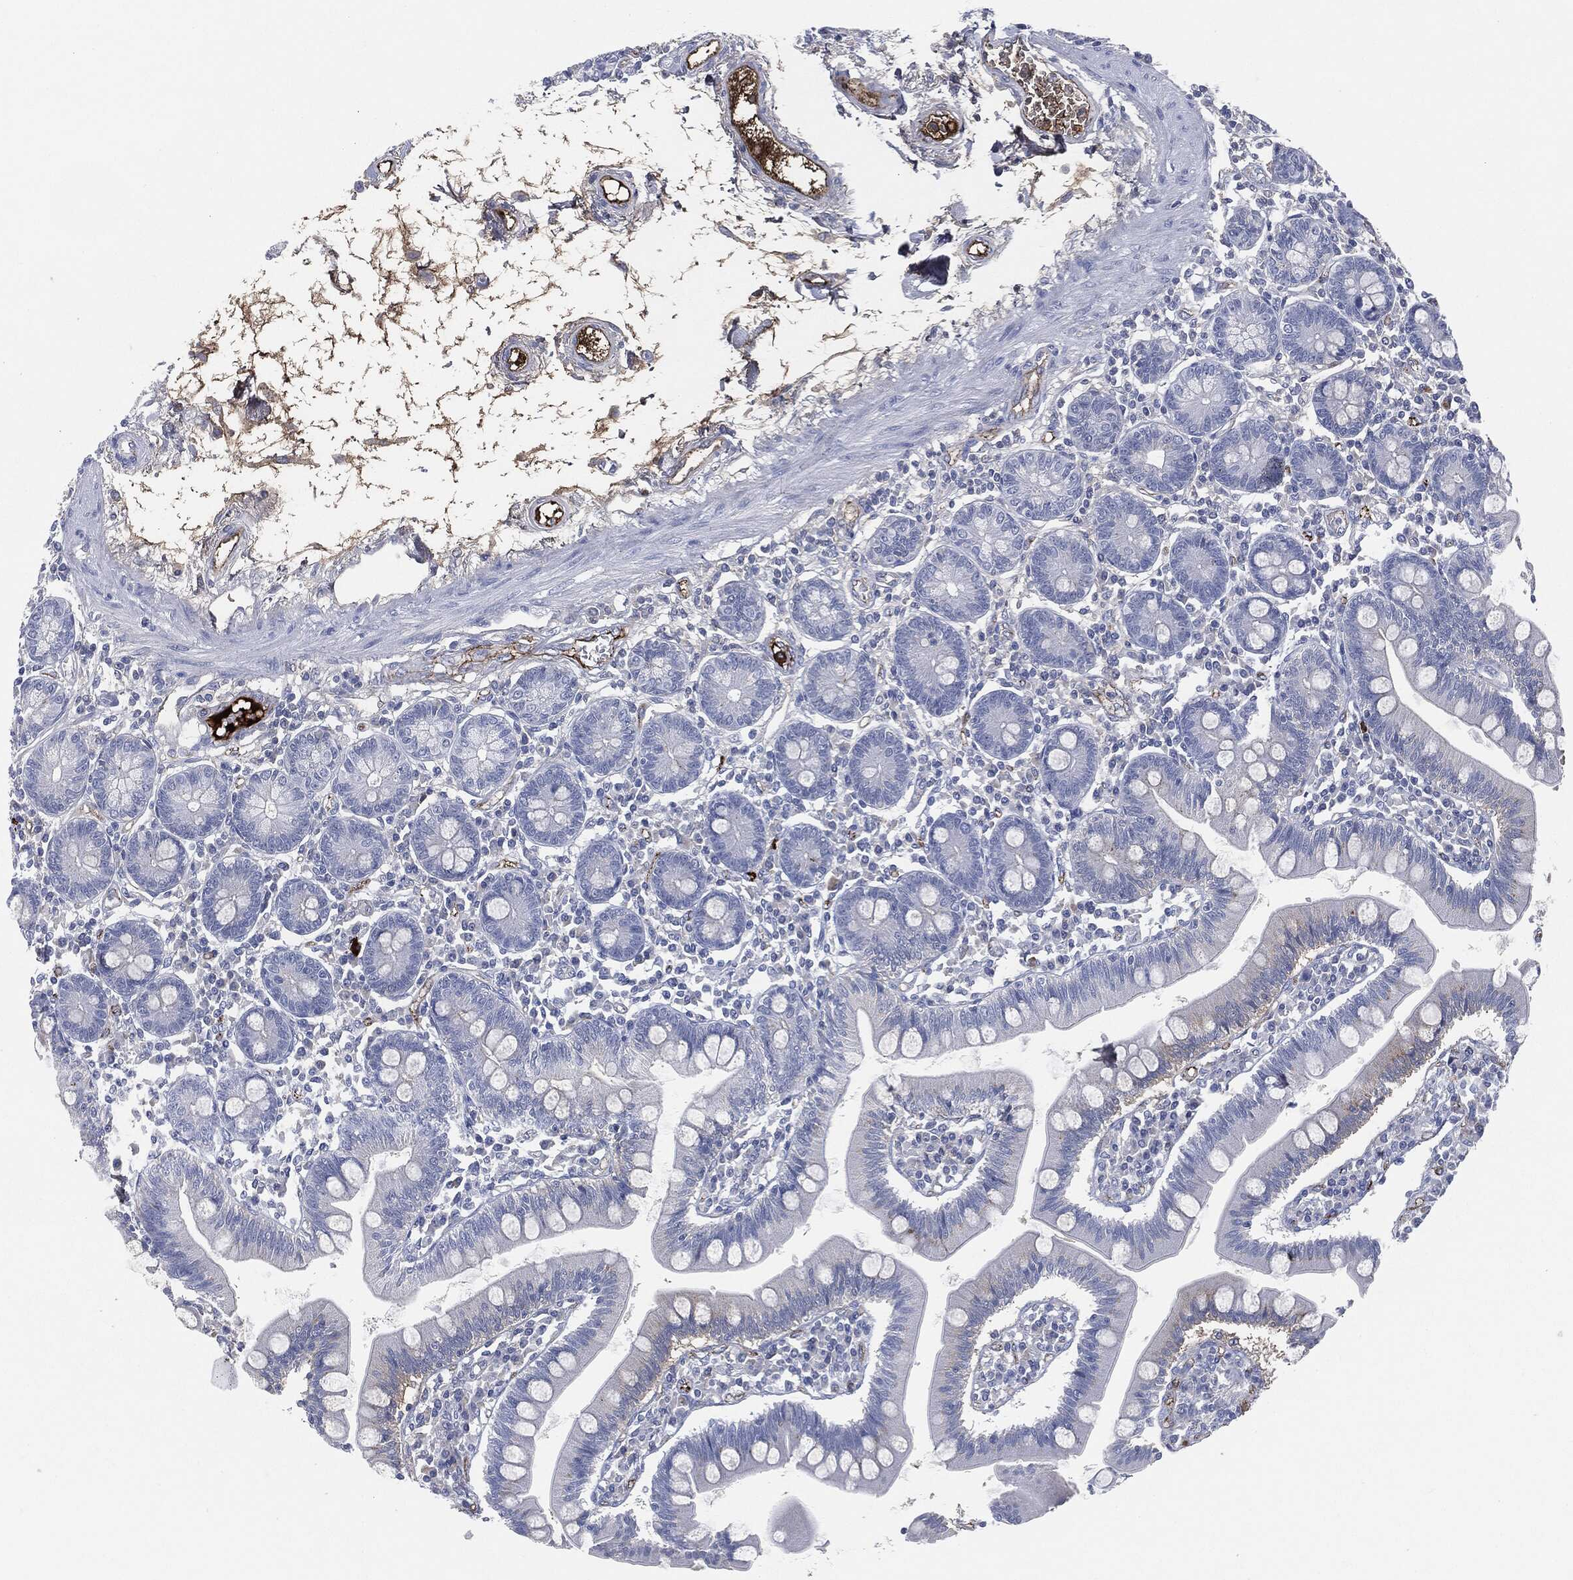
{"staining": {"intensity": "negative", "quantity": "none", "location": "none"}, "tissue": "small intestine", "cell_type": "Glandular cells", "image_type": "normal", "snomed": [{"axis": "morphology", "description": "Normal tissue, NOS"}, {"axis": "topography", "description": "Small intestine"}], "caption": "An immunohistochemistry (IHC) image of benign small intestine is shown. There is no staining in glandular cells of small intestine.", "gene": "APOB", "patient": {"sex": "male", "age": 88}}